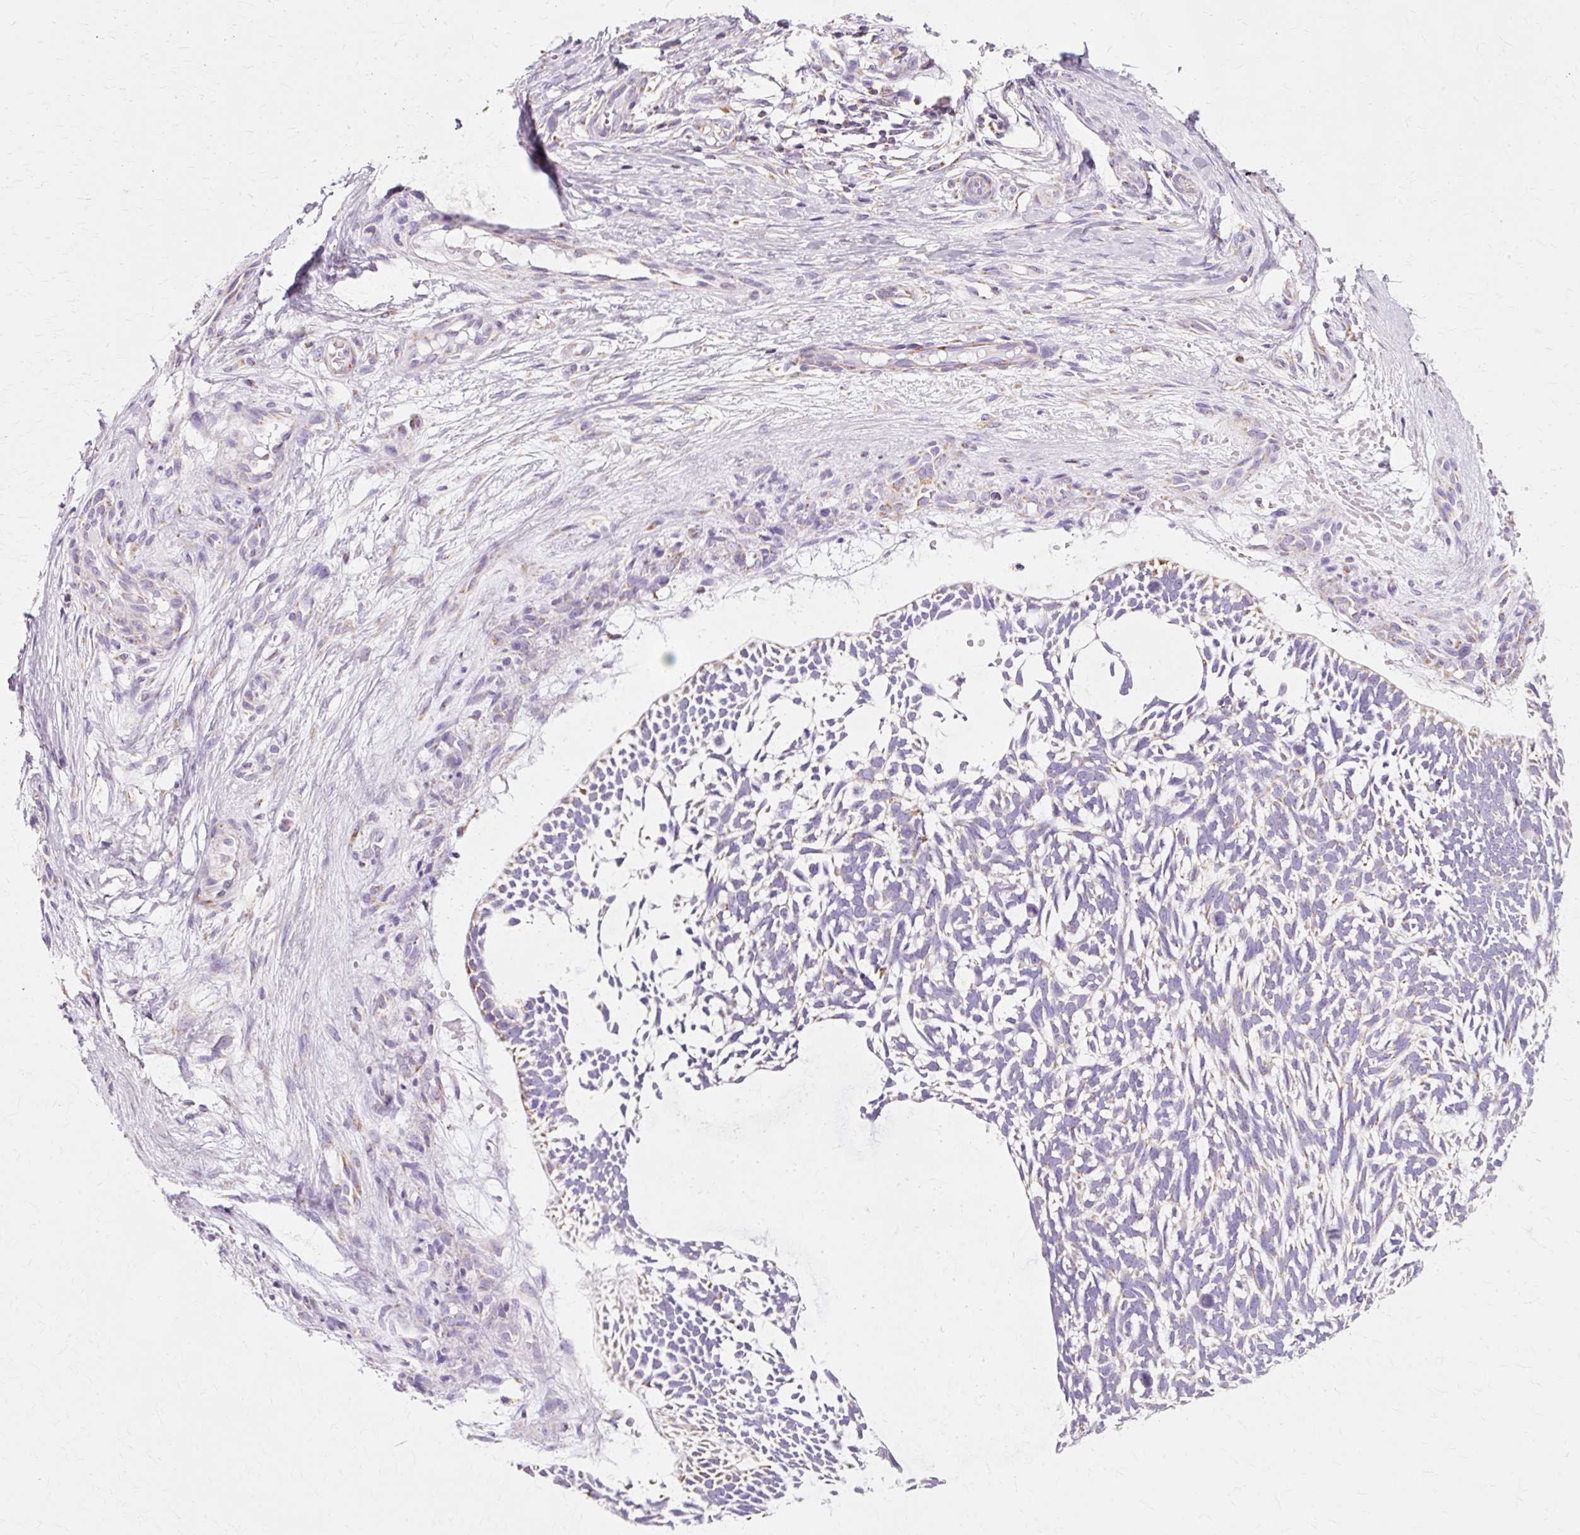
{"staining": {"intensity": "negative", "quantity": "none", "location": "none"}, "tissue": "skin cancer", "cell_type": "Tumor cells", "image_type": "cancer", "snomed": [{"axis": "morphology", "description": "Basal cell carcinoma"}, {"axis": "topography", "description": "Skin"}], "caption": "High magnification brightfield microscopy of skin cancer stained with DAB (brown) and counterstained with hematoxylin (blue): tumor cells show no significant staining.", "gene": "ATP5PO", "patient": {"sex": "male", "age": 88}}